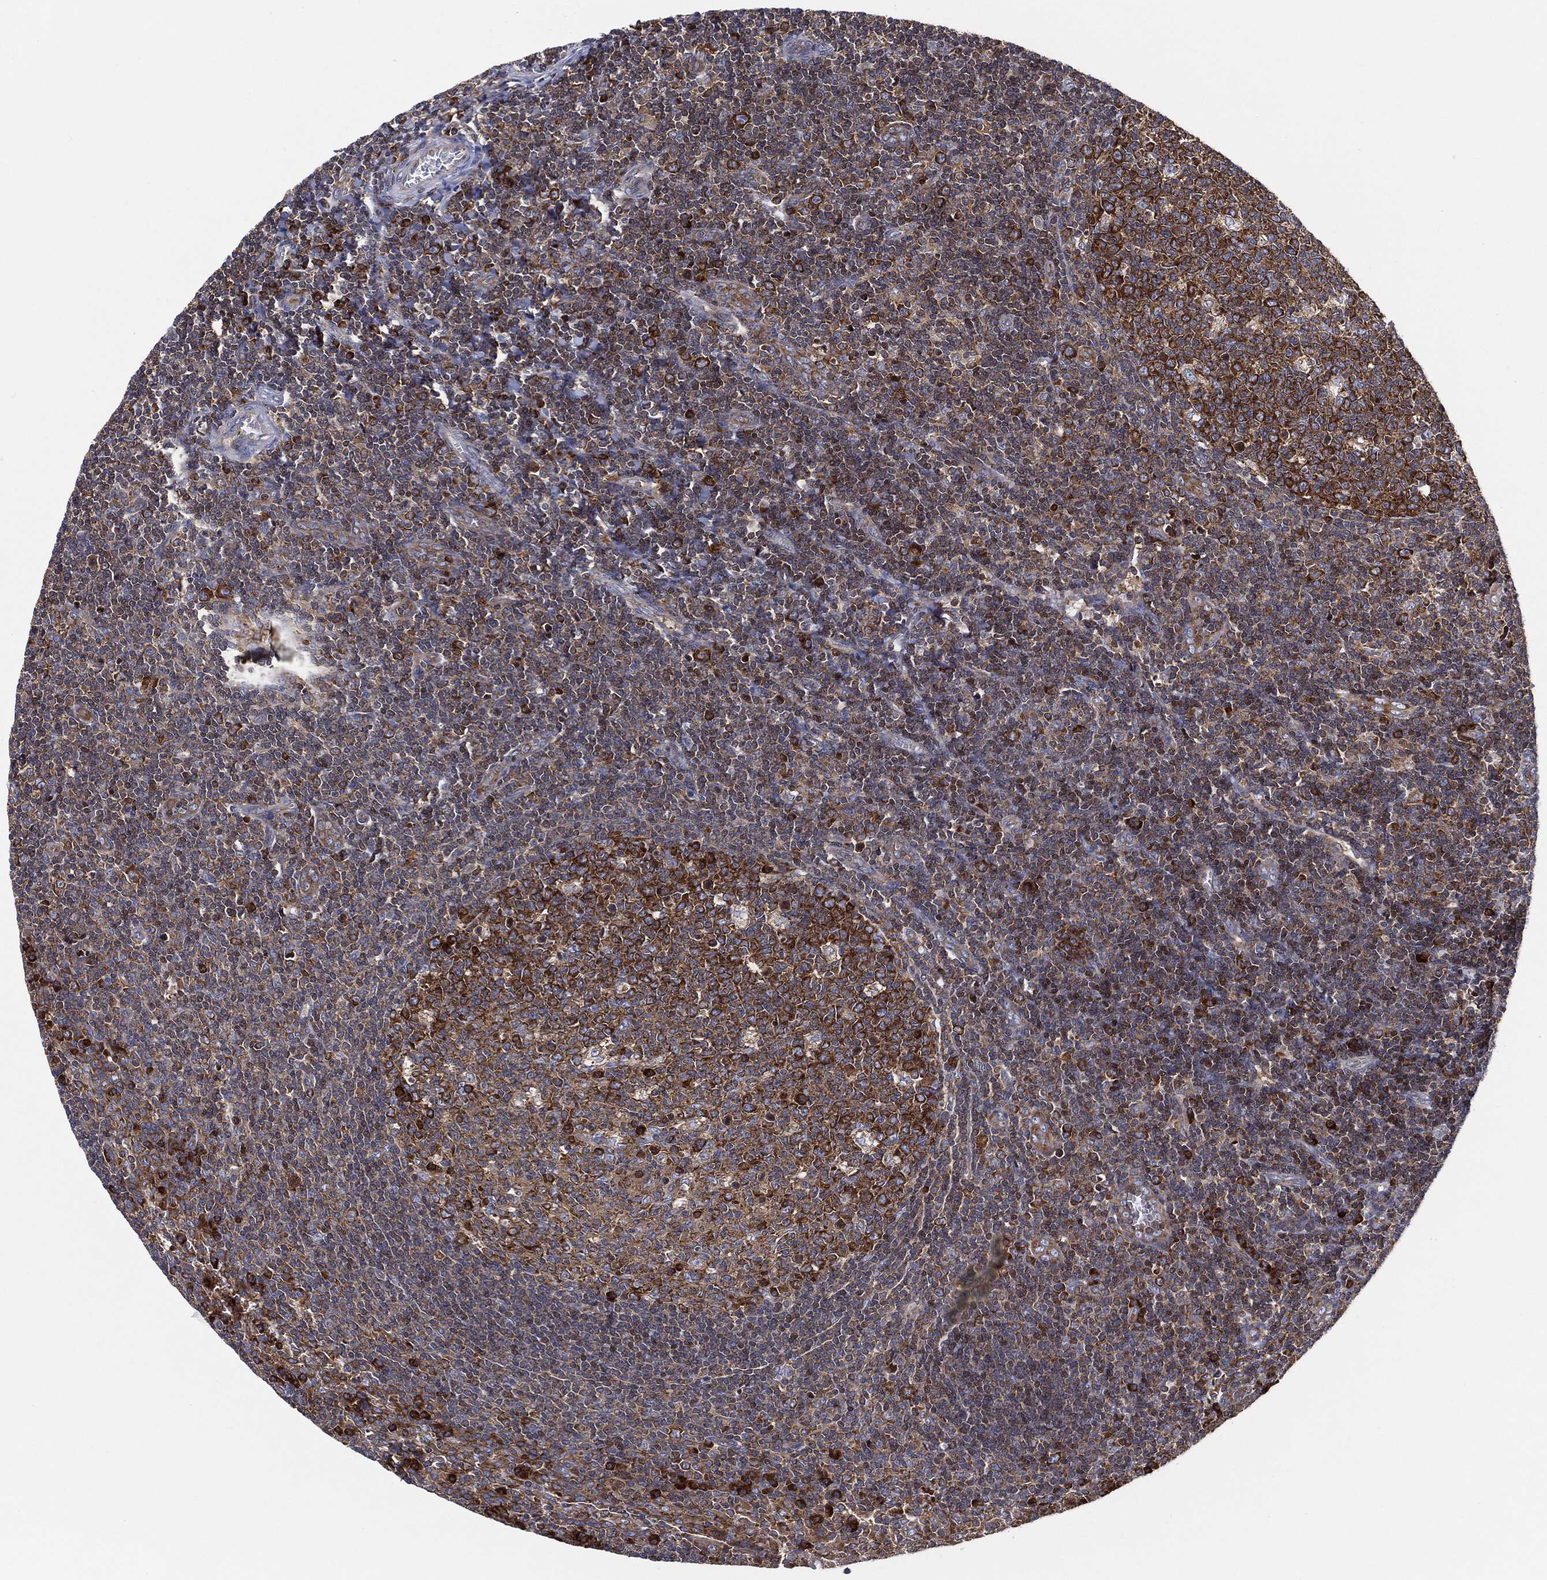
{"staining": {"intensity": "moderate", "quantity": "25%-75%", "location": "cytoplasmic/membranous"}, "tissue": "tonsil", "cell_type": "Germinal center cells", "image_type": "normal", "snomed": [{"axis": "morphology", "description": "Normal tissue, NOS"}, {"axis": "topography", "description": "Tonsil"}], "caption": "Germinal center cells exhibit medium levels of moderate cytoplasmic/membranous staining in approximately 25%-75% of cells in normal human tonsil.", "gene": "EIF2S2", "patient": {"sex": "female", "age": 13}}